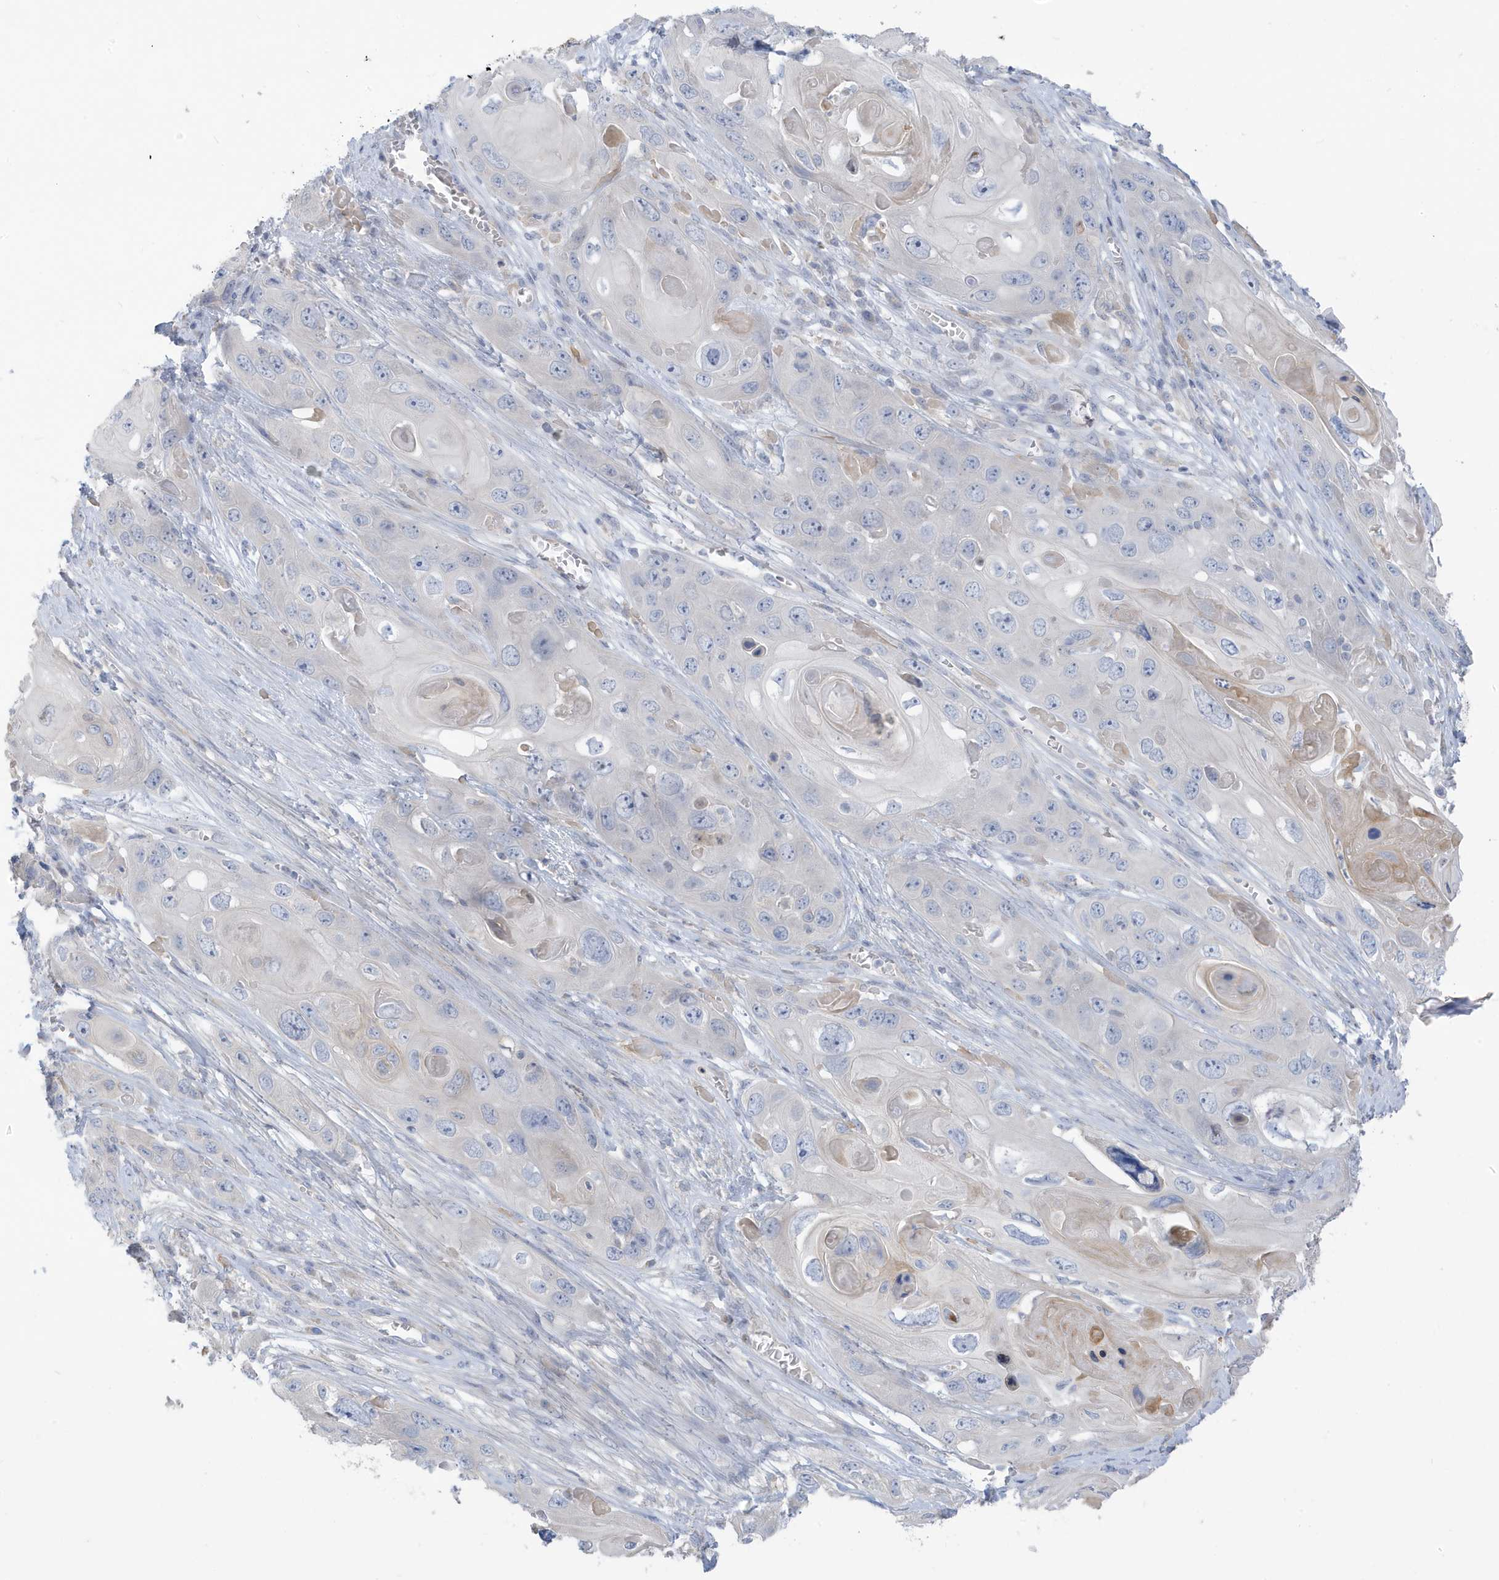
{"staining": {"intensity": "negative", "quantity": "none", "location": "none"}, "tissue": "skin cancer", "cell_type": "Tumor cells", "image_type": "cancer", "snomed": [{"axis": "morphology", "description": "Squamous cell carcinoma, NOS"}, {"axis": "topography", "description": "Skin"}], "caption": "Immunohistochemistry histopathology image of neoplastic tissue: human skin cancer (squamous cell carcinoma) stained with DAB demonstrates no significant protein staining in tumor cells.", "gene": "ATP13A5", "patient": {"sex": "male", "age": 55}}